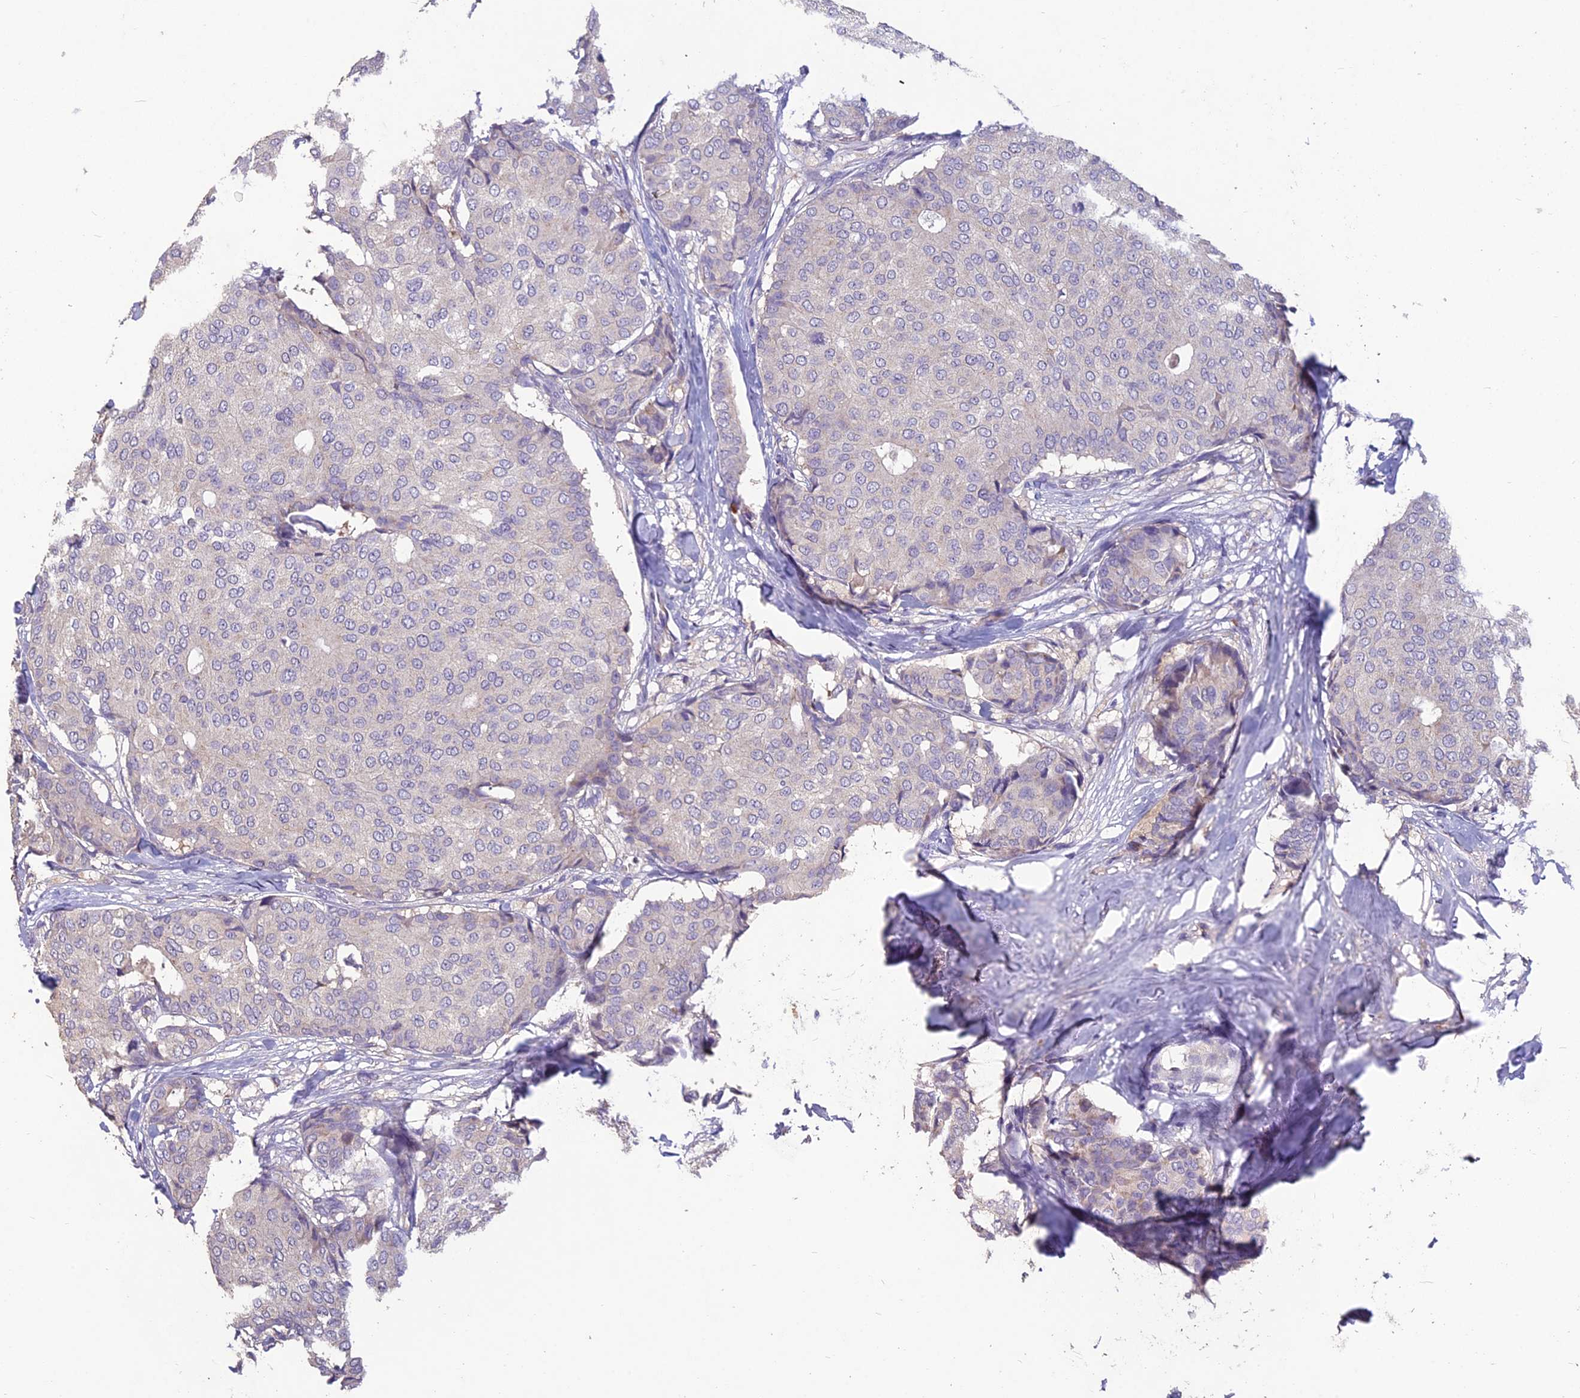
{"staining": {"intensity": "negative", "quantity": "none", "location": "none"}, "tissue": "breast cancer", "cell_type": "Tumor cells", "image_type": "cancer", "snomed": [{"axis": "morphology", "description": "Duct carcinoma"}, {"axis": "topography", "description": "Breast"}], "caption": "This is an immunohistochemistry histopathology image of breast cancer (intraductal carcinoma). There is no positivity in tumor cells.", "gene": "CEACAM16", "patient": {"sex": "female", "age": 75}}